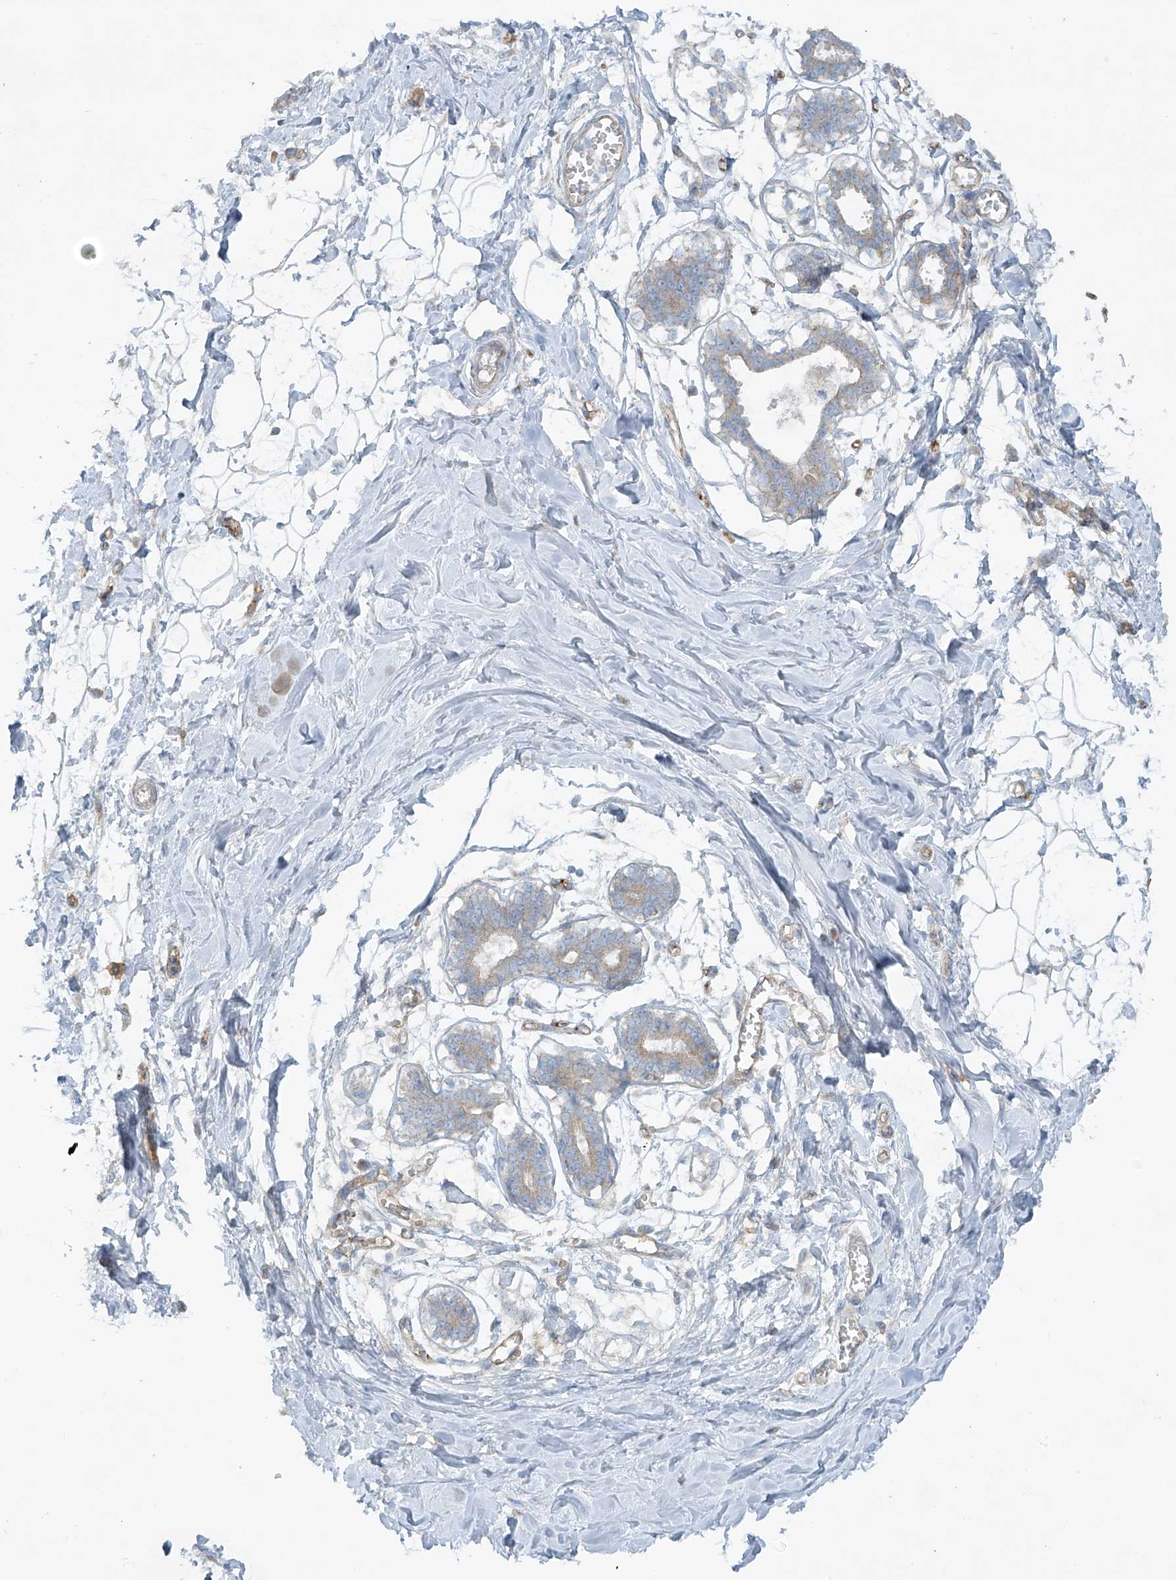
{"staining": {"intensity": "negative", "quantity": "none", "location": "none"}, "tissue": "breast", "cell_type": "Adipocytes", "image_type": "normal", "snomed": [{"axis": "morphology", "description": "Normal tissue, NOS"}, {"axis": "topography", "description": "Breast"}], "caption": "Human breast stained for a protein using immunohistochemistry (IHC) shows no staining in adipocytes.", "gene": "VAMP5", "patient": {"sex": "female", "age": 27}}